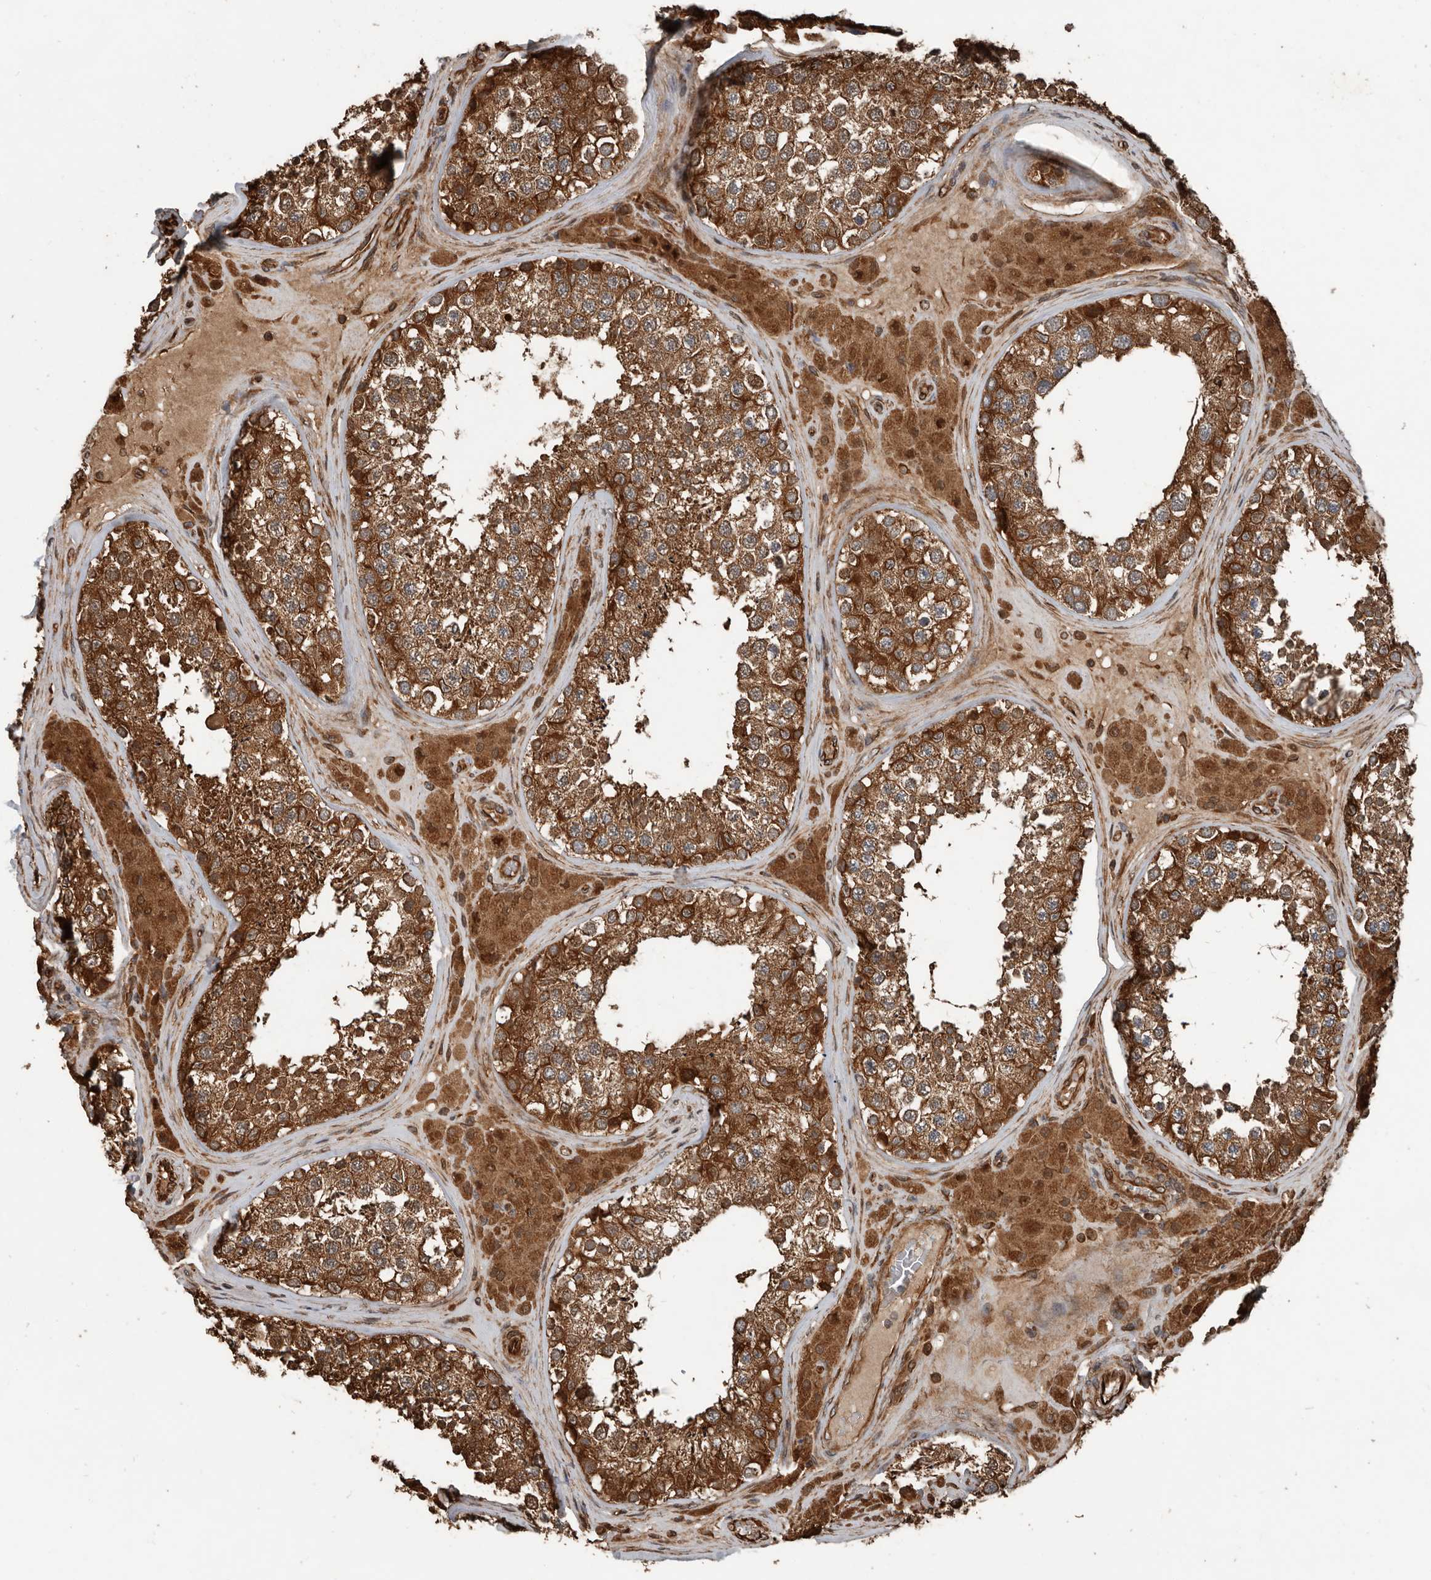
{"staining": {"intensity": "strong", "quantity": ">75%", "location": "cytoplasmic/membranous"}, "tissue": "testis", "cell_type": "Cells in seminiferous ducts", "image_type": "normal", "snomed": [{"axis": "morphology", "description": "Normal tissue, NOS"}, {"axis": "topography", "description": "Testis"}], "caption": "Immunohistochemical staining of normal testis exhibits >75% levels of strong cytoplasmic/membranous protein expression in approximately >75% of cells in seminiferous ducts. The staining was performed using DAB to visualize the protein expression in brown, while the nuclei were stained in blue with hematoxylin (Magnification: 20x).", "gene": "YOD1", "patient": {"sex": "male", "age": 46}}